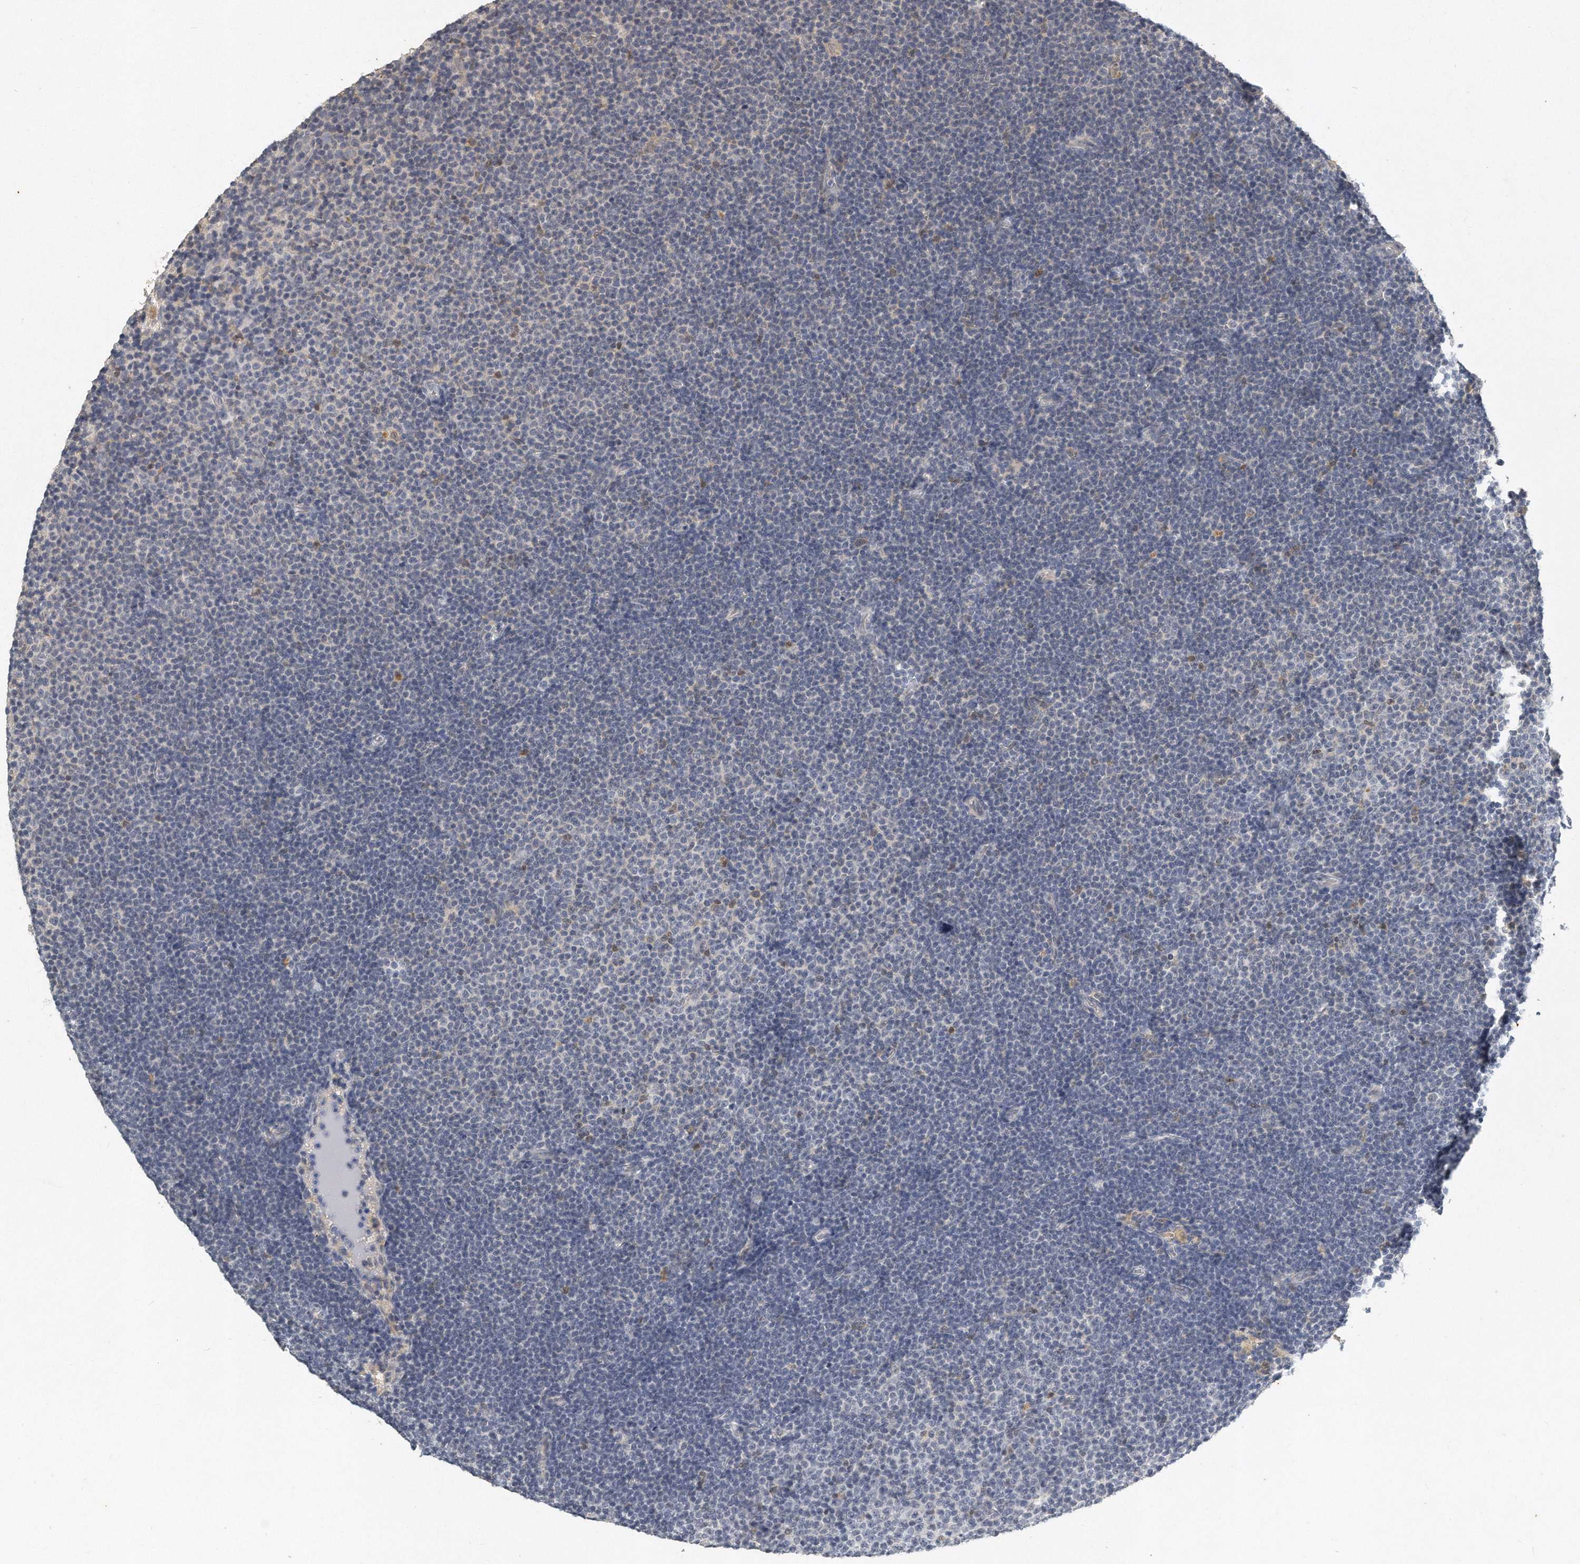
{"staining": {"intensity": "negative", "quantity": "none", "location": "none"}, "tissue": "lymphoma", "cell_type": "Tumor cells", "image_type": "cancer", "snomed": [{"axis": "morphology", "description": "Malignant lymphoma, non-Hodgkin's type, Low grade"}, {"axis": "topography", "description": "Lymph node"}], "caption": "Tumor cells show no significant expression in lymphoma.", "gene": "CAMK1", "patient": {"sex": "female", "age": 53}}